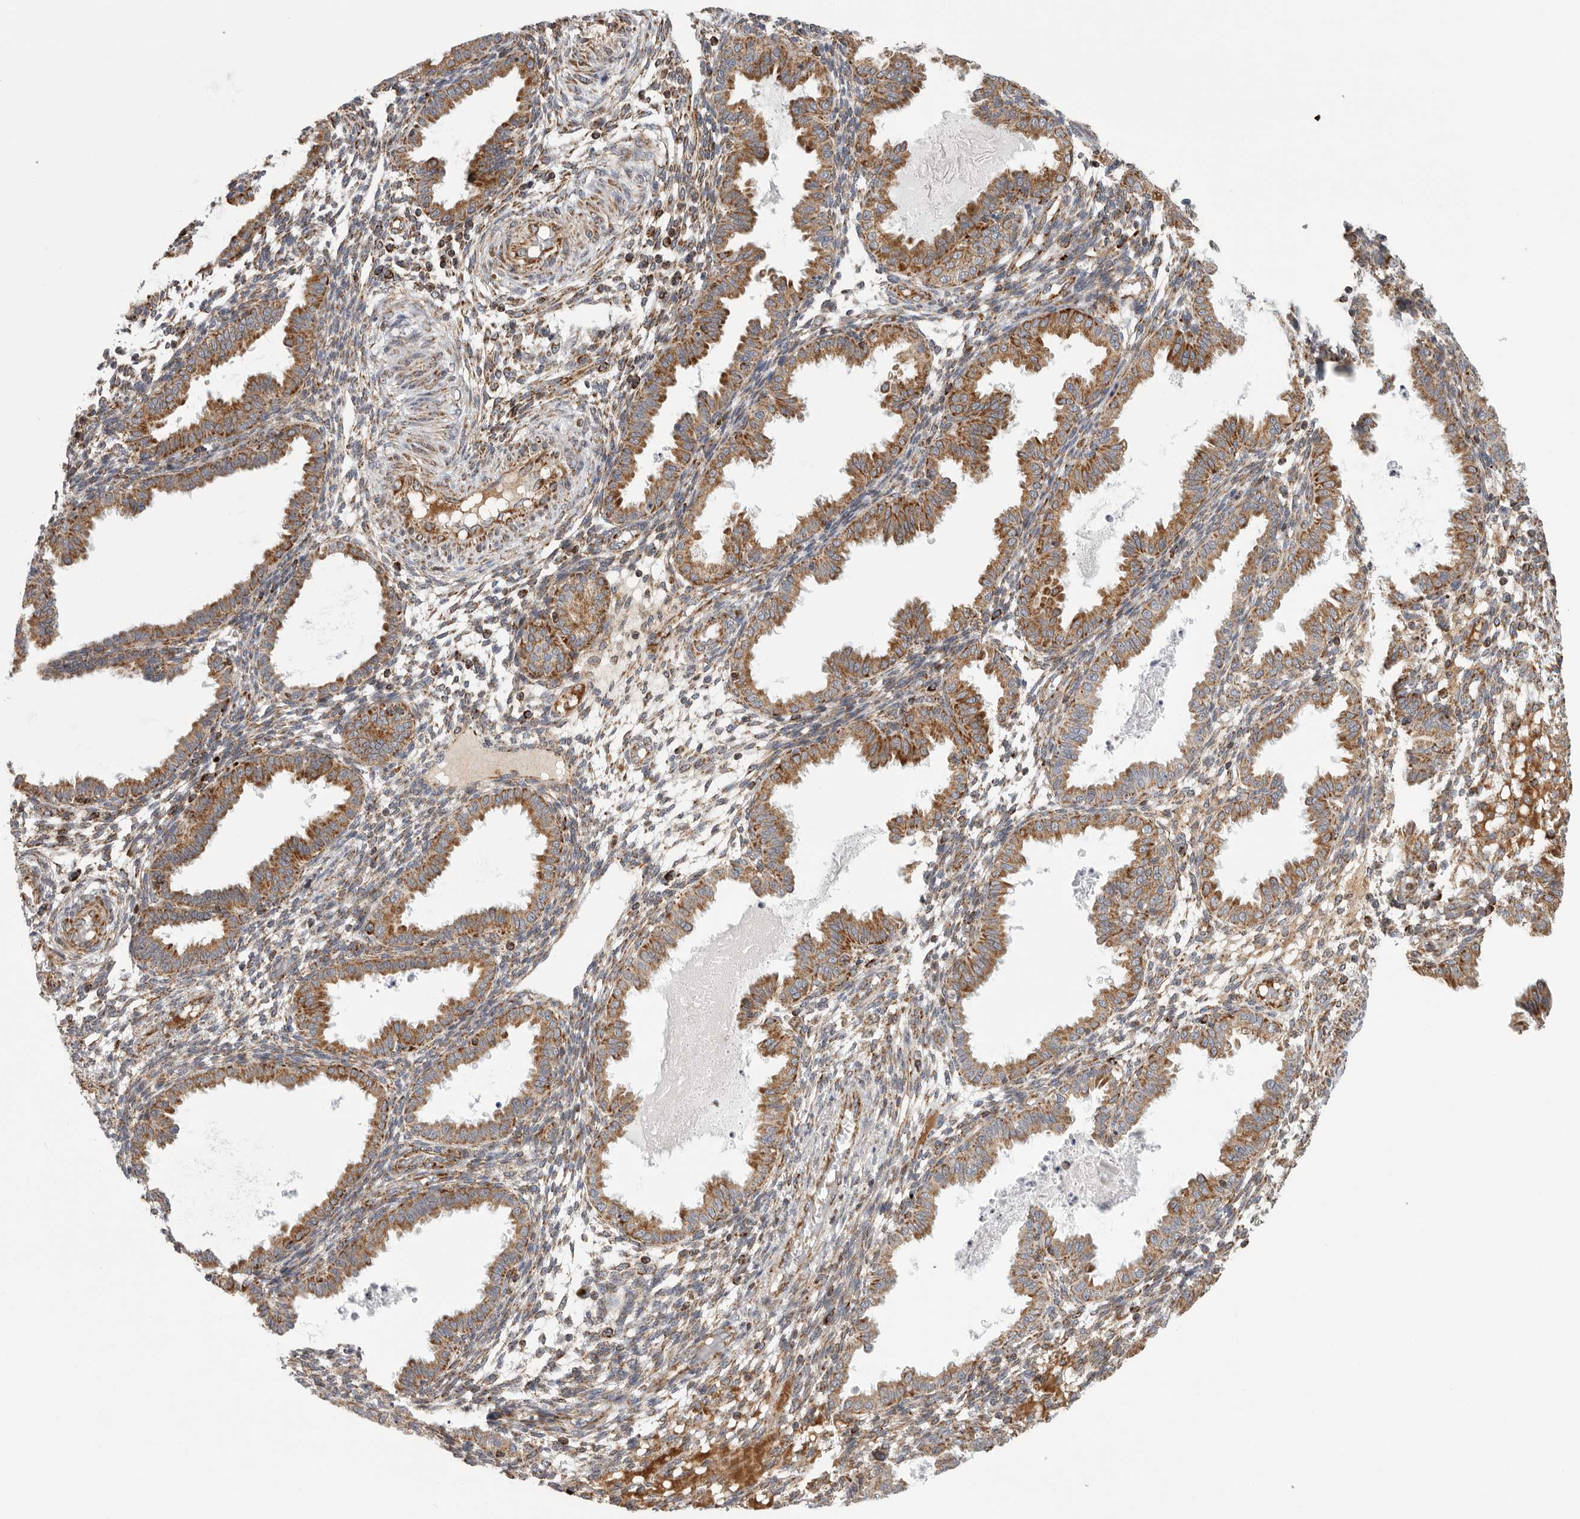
{"staining": {"intensity": "moderate", "quantity": "25%-75%", "location": "cytoplasmic/membranous"}, "tissue": "endometrium", "cell_type": "Cells in endometrial stroma", "image_type": "normal", "snomed": [{"axis": "morphology", "description": "Normal tissue, NOS"}, {"axis": "topography", "description": "Endometrium"}], "caption": "Approximately 25%-75% of cells in endometrial stroma in unremarkable human endometrium exhibit moderate cytoplasmic/membranous protein expression as visualized by brown immunohistochemical staining.", "gene": "FKBP8", "patient": {"sex": "female", "age": 33}}